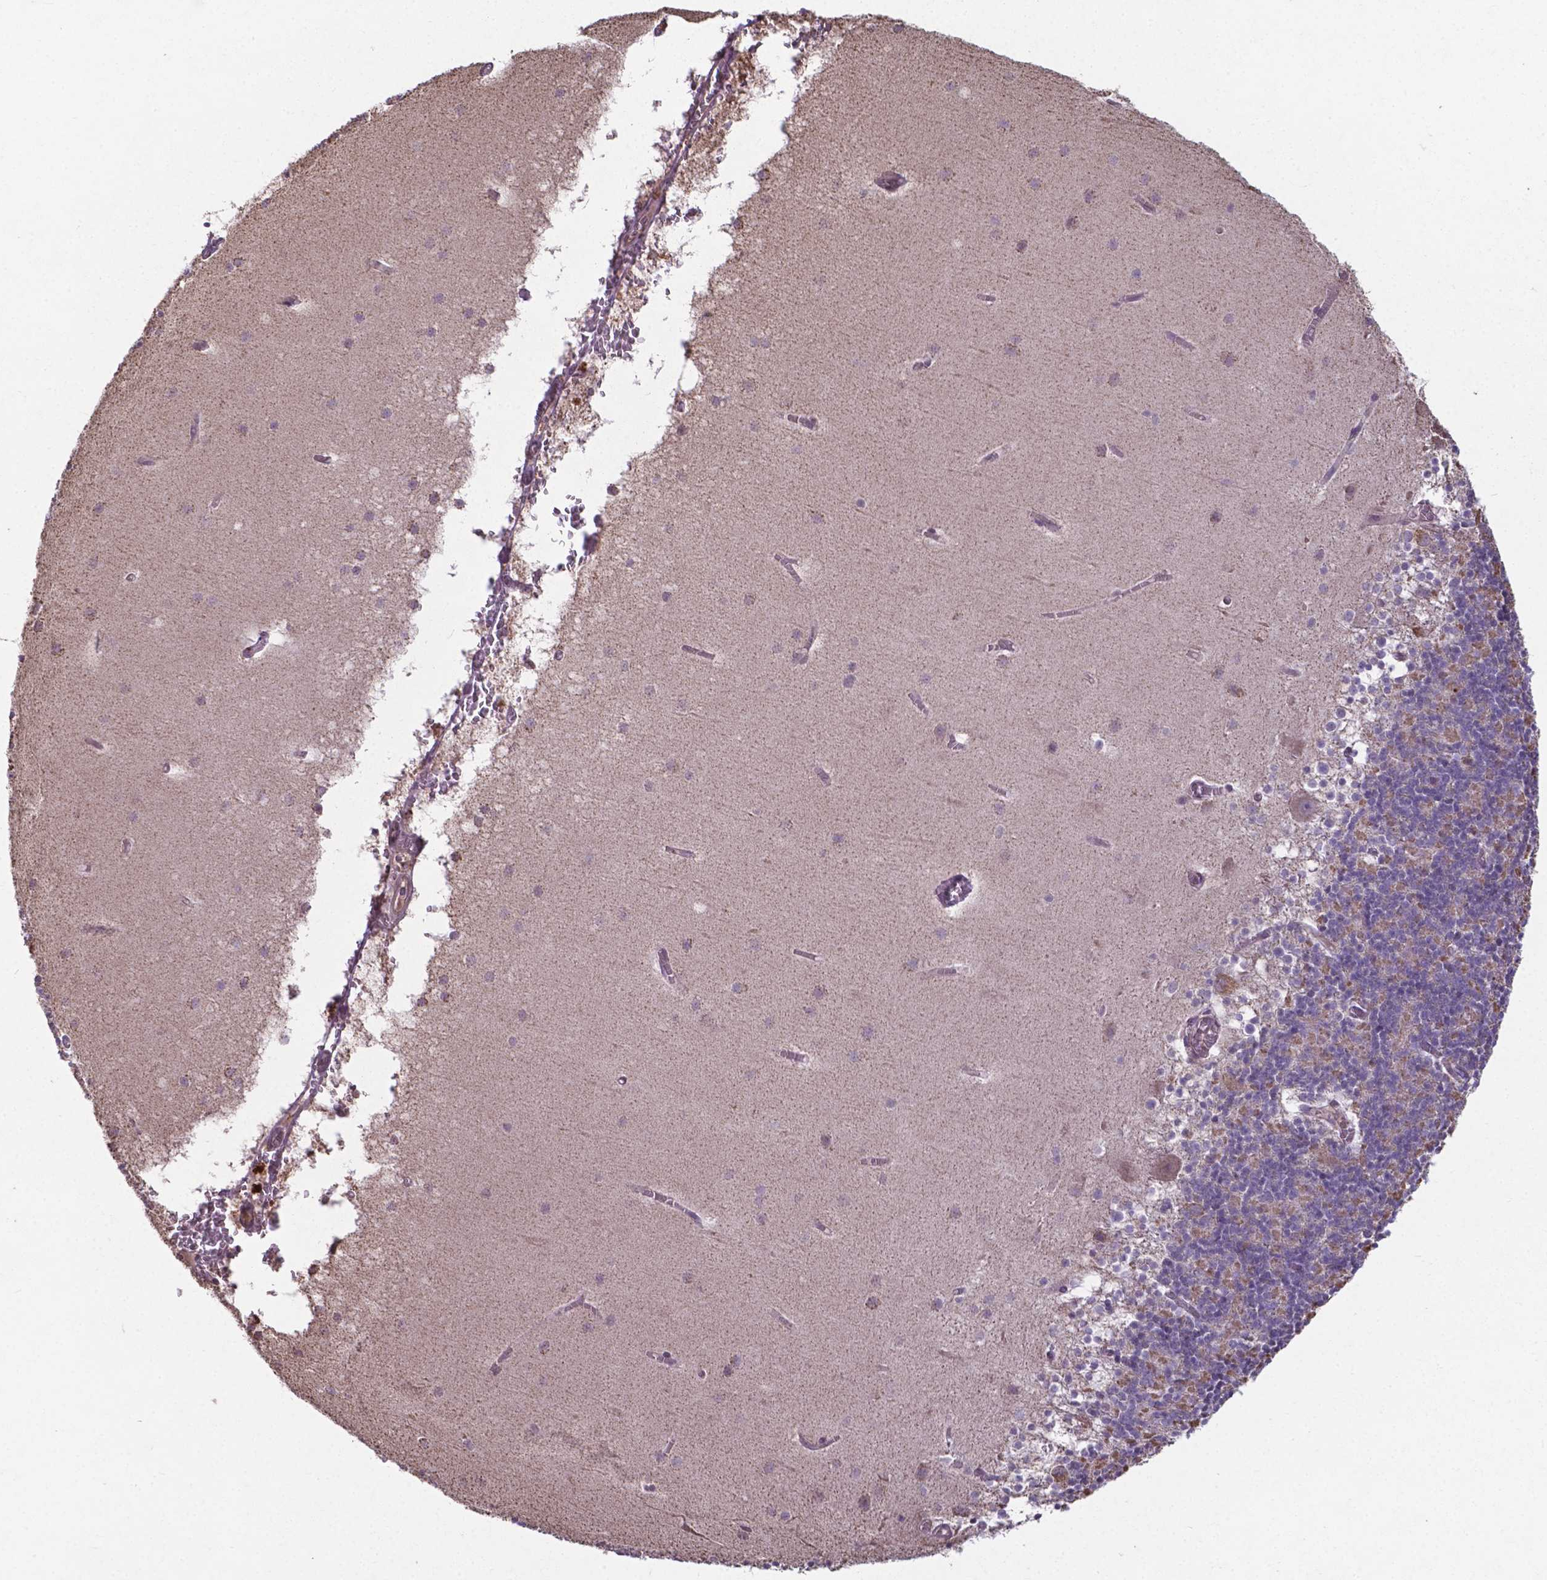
{"staining": {"intensity": "weak", "quantity": "25%-75%", "location": "cytoplasmic/membranous"}, "tissue": "cerebellum", "cell_type": "Cells in granular layer", "image_type": "normal", "snomed": [{"axis": "morphology", "description": "Normal tissue, NOS"}, {"axis": "topography", "description": "Cerebellum"}], "caption": "IHC image of normal cerebellum: human cerebellum stained using immunohistochemistry (IHC) demonstrates low levels of weak protein expression localized specifically in the cytoplasmic/membranous of cells in granular layer, appearing as a cytoplasmic/membranous brown color.", "gene": "FAM114A1", "patient": {"sex": "male", "age": 70}}